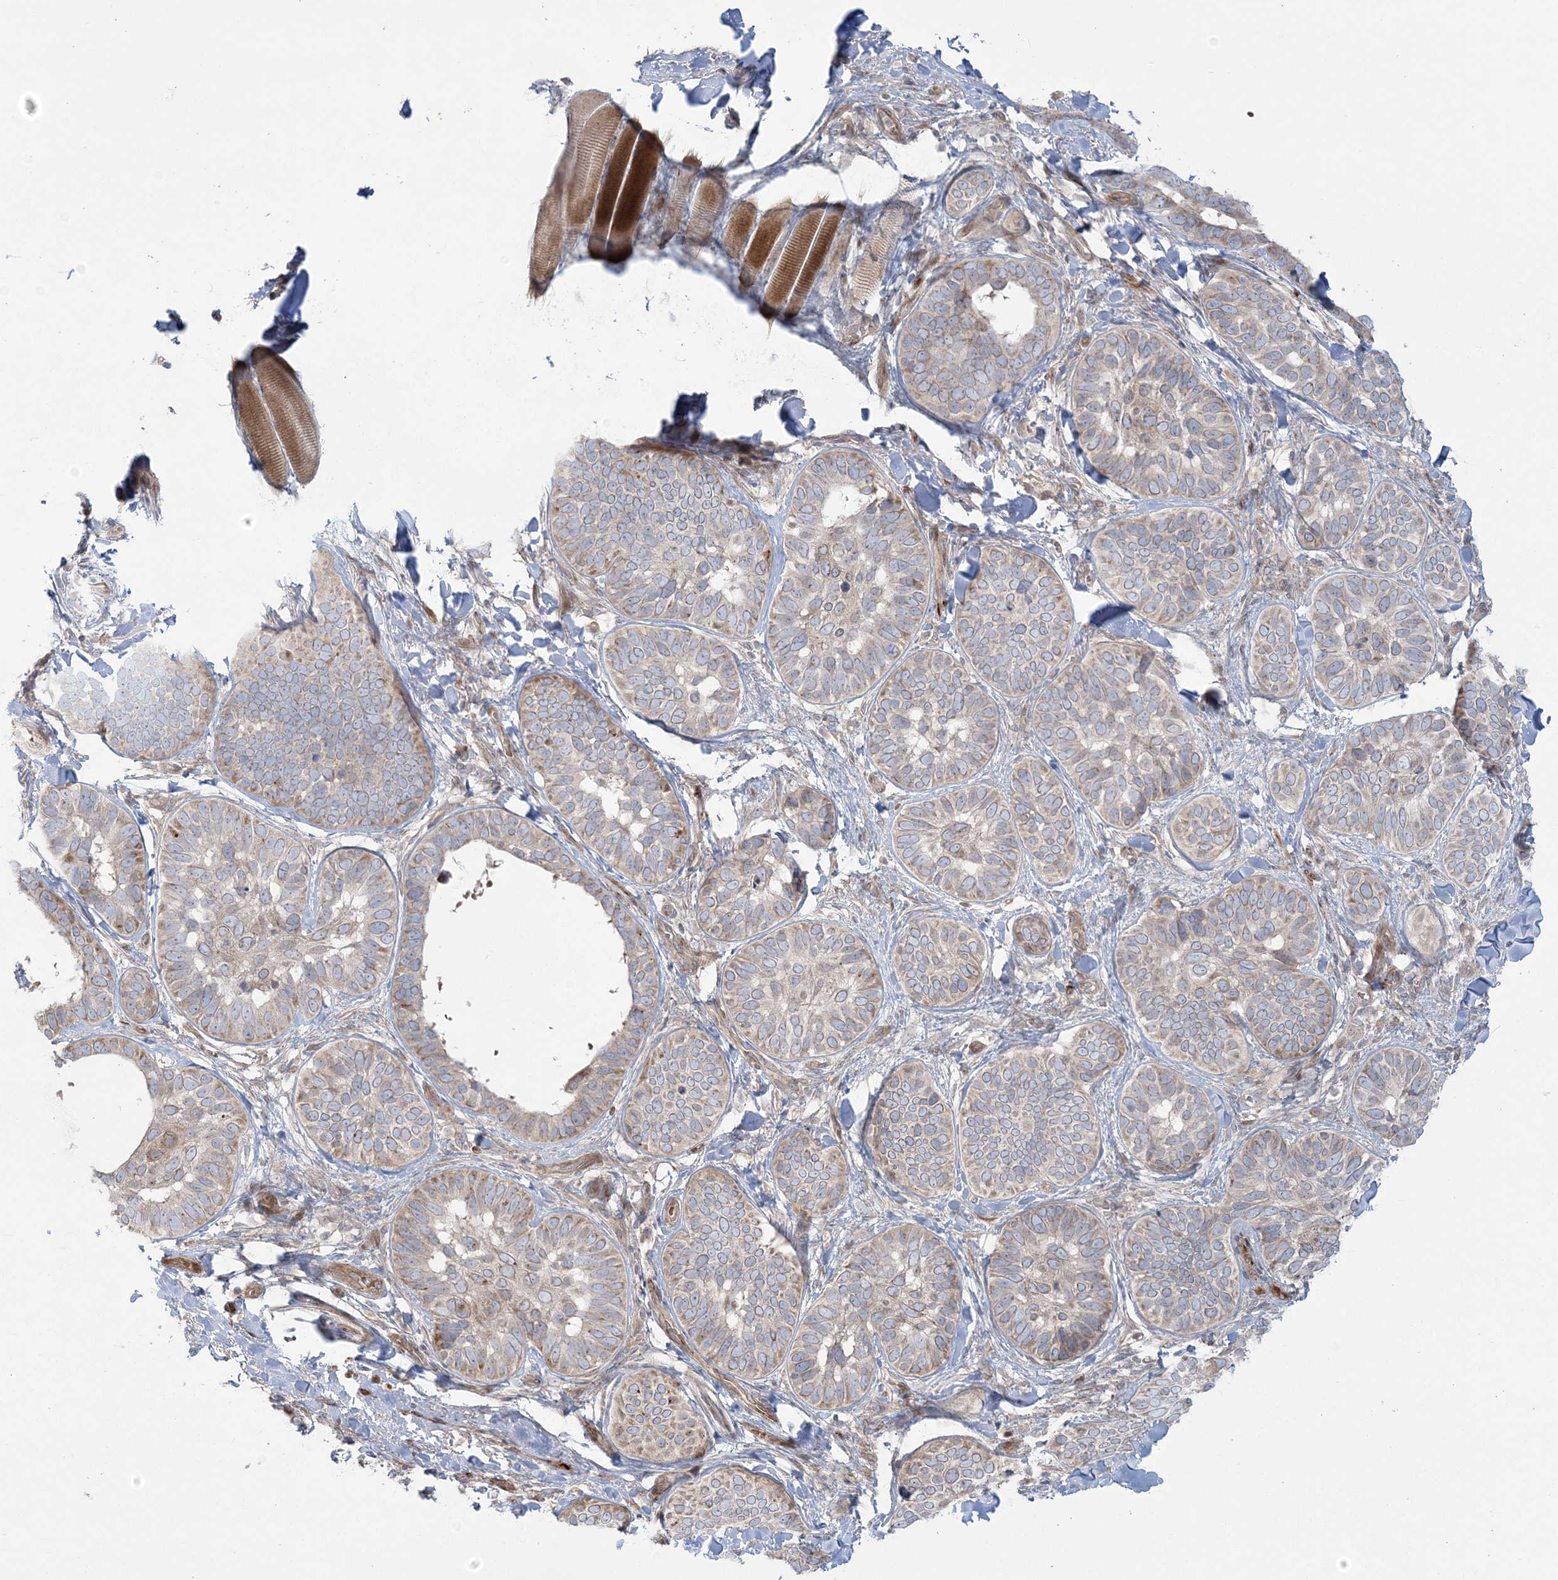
{"staining": {"intensity": "weak", "quantity": ">75%", "location": "cytoplasmic/membranous"}, "tissue": "skin cancer", "cell_type": "Tumor cells", "image_type": "cancer", "snomed": [{"axis": "morphology", "description": "Basal cell carcinoma"}, {"axis": "topography", "description": "Skin"}], "caption": "Skin cancer (basal cell carcinoma) was stained to show a protein in brown. There is low levels of weak cytoplasmic/membranous expression in about >75% of tumor cells. The staining is performed using DAB brown chromogen to label protein expression. The nuclei are counter-stained blue using hematoxylin.", "gene": "NUDT9", "patient": {"sex": "male", "age": 62}}